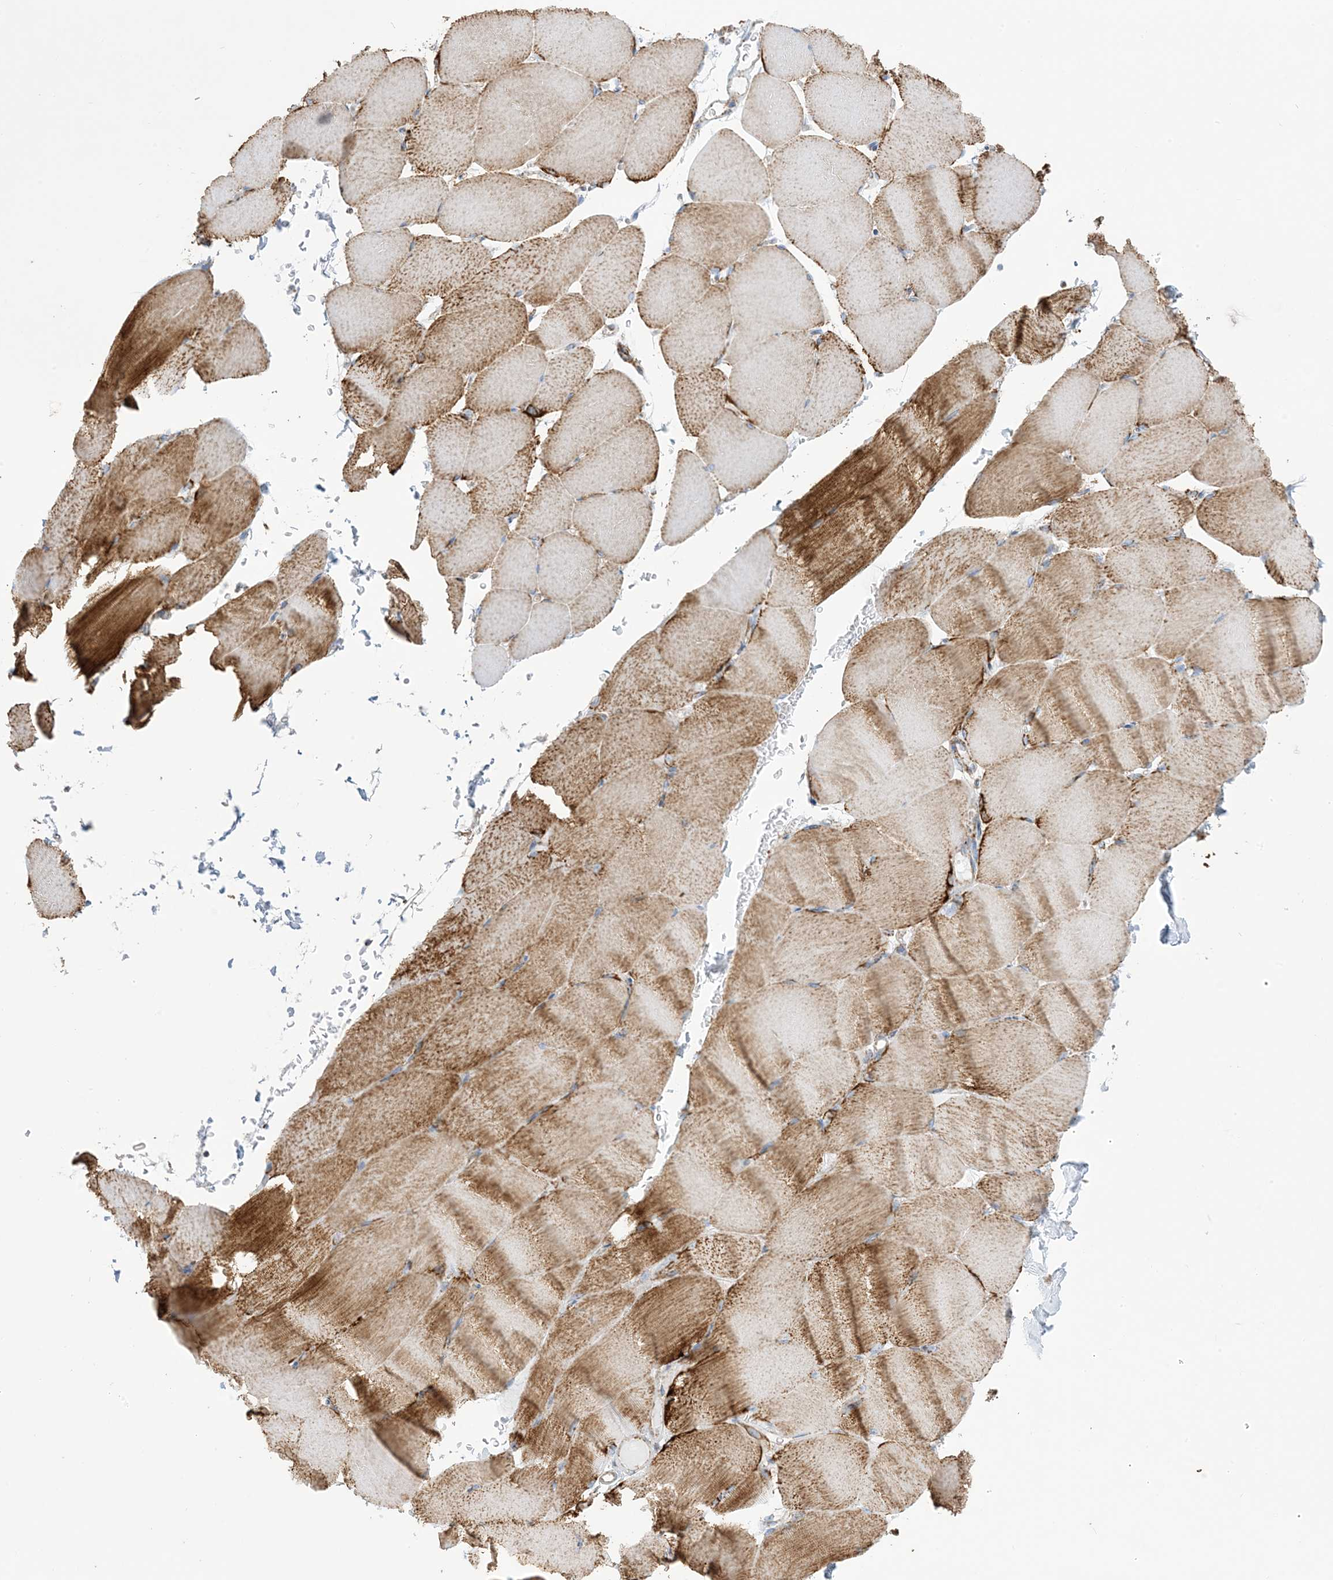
{"staining": {"intensity": "moderate", "quantity": ">75%", "location": "cytoplasmic/membranous"}, "tissue": "skeletal muscle", "cell_type": "Myocytes", "image_type": "normal", "snomed": [{"axis": "morphology", "description": "Normal tissue, NOS"}, {"axis": "topography", "description": "Skeletal muscle"}, {"axis": "topography", "description": "Parathyroid gland"}], "caption": "High-magnification brightfield microscopy of unremarkable skeletal muscle stained with DAB (3,3'-diaminobenzidine) (brown) and counterstained with hematoxylin (blue). myocytes exhibit moderate cytoplasmic/membranous expression is seen in about>75% of cells.", "gene": "SAMM50", "patient": {"sex": "female", "age": 37}}